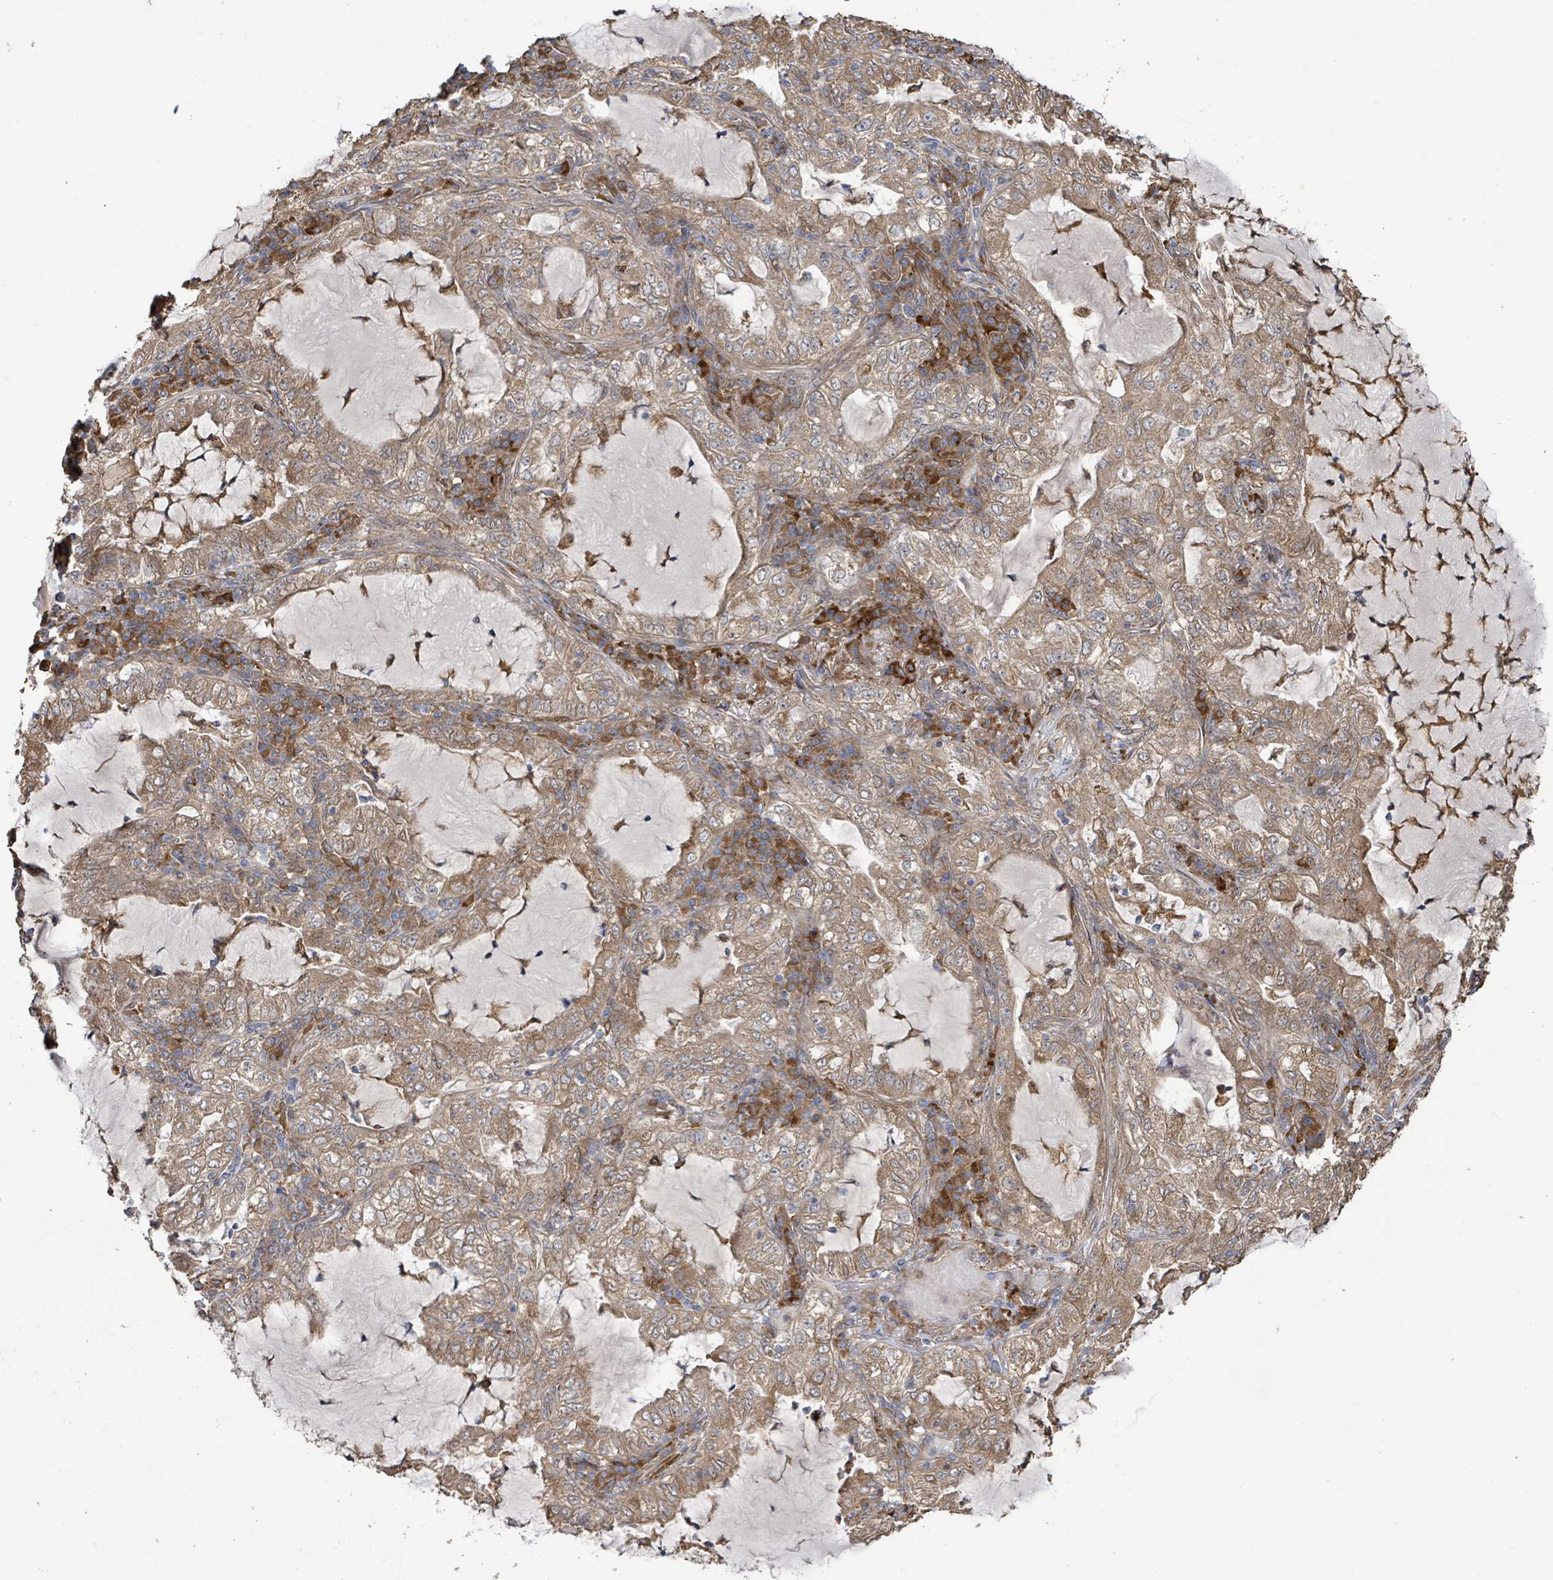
{"staining": {"intensity": "moderate", "quantity": ">75%", "location": "cytoplasmic/membranous"}, "tissue": "lung cancer", "cell_type": "Tumor cells", "image_type": "cancer", "snomed": [{"axis": "morphology", "description": "Adenocarcinoma, NOS"}, {"axis": "topography", "description": "Lung"}], "caption": "Human lung cancer (adenocarcinoma) stained with a brown dye exhibits moderate cytoplasmic/membranous positive staining in approximately >75% of tumor cells.", "gene": "ARPIN", "patient": {"sex": "female", "age": 73}}